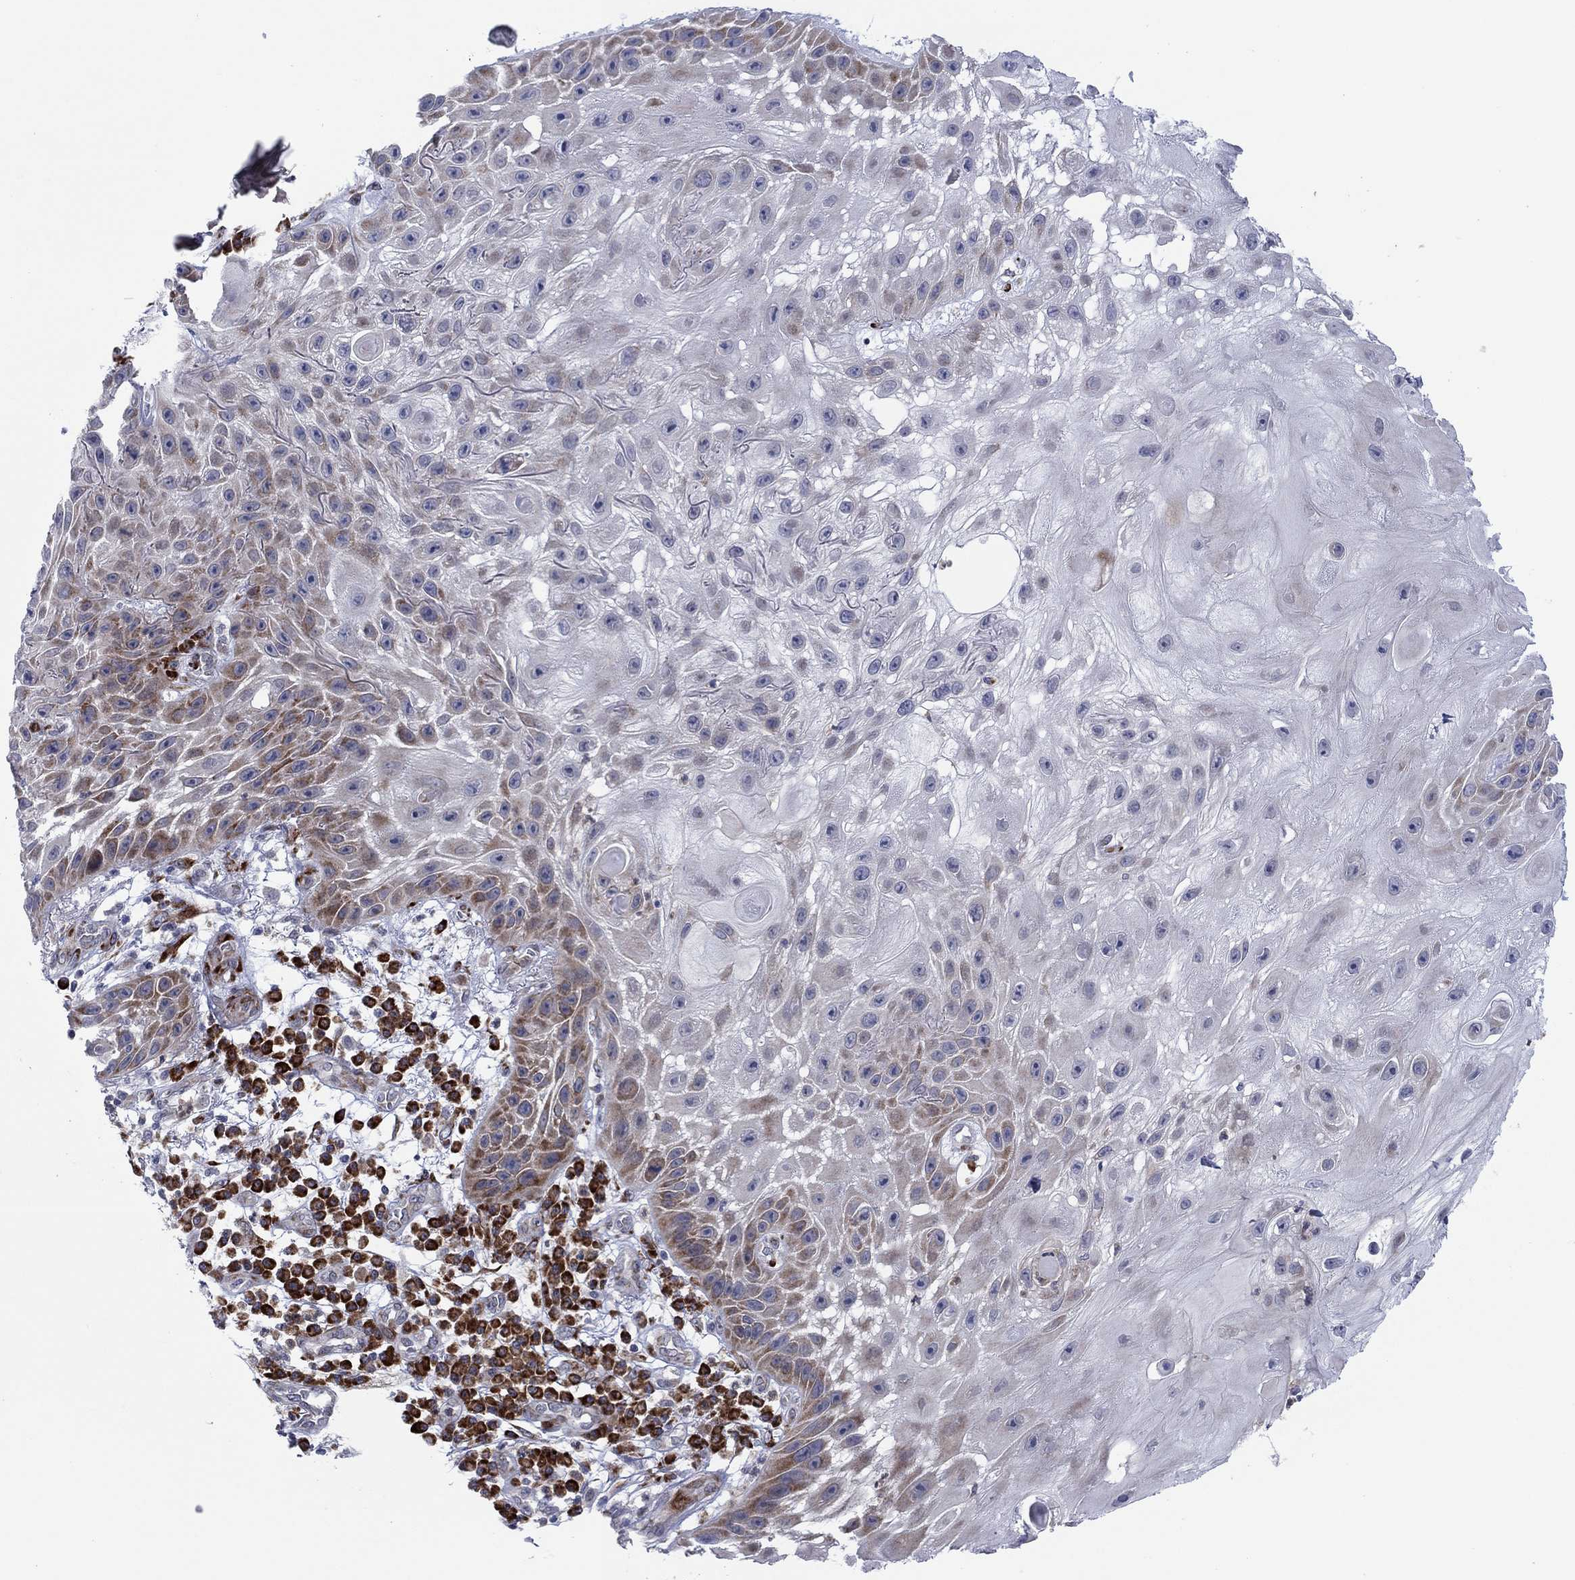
{"staining": {"intensity": "moderate", "quantity": "<25%", "location": "cytoplasmic/membranous"}, "tissue": "skin cancer", "cell_type": "Tumor cells", "image_type": "cancer", "snomed": [{"axis": "morphology", "description": "Normal tissue, NOS"}, {"axis": "morphology", "description": "Squamous cell carcinoma, NOS"}, {"axis": "topography", "description": "Skin"}], "caption": "Immunohistochemistry image of neoplastic tissue: skin cancer (squamous cell carcinoma) stained using immunohistochemistry (IHC) displays low levels of moderate protein expression localized specifically in the cytoplasmic/membranous of tumor cells, appearing as a cytoplasmic/membranous brown color.", "gene": "TTC21B", "patient": {"sex": "male", "age": 79}}